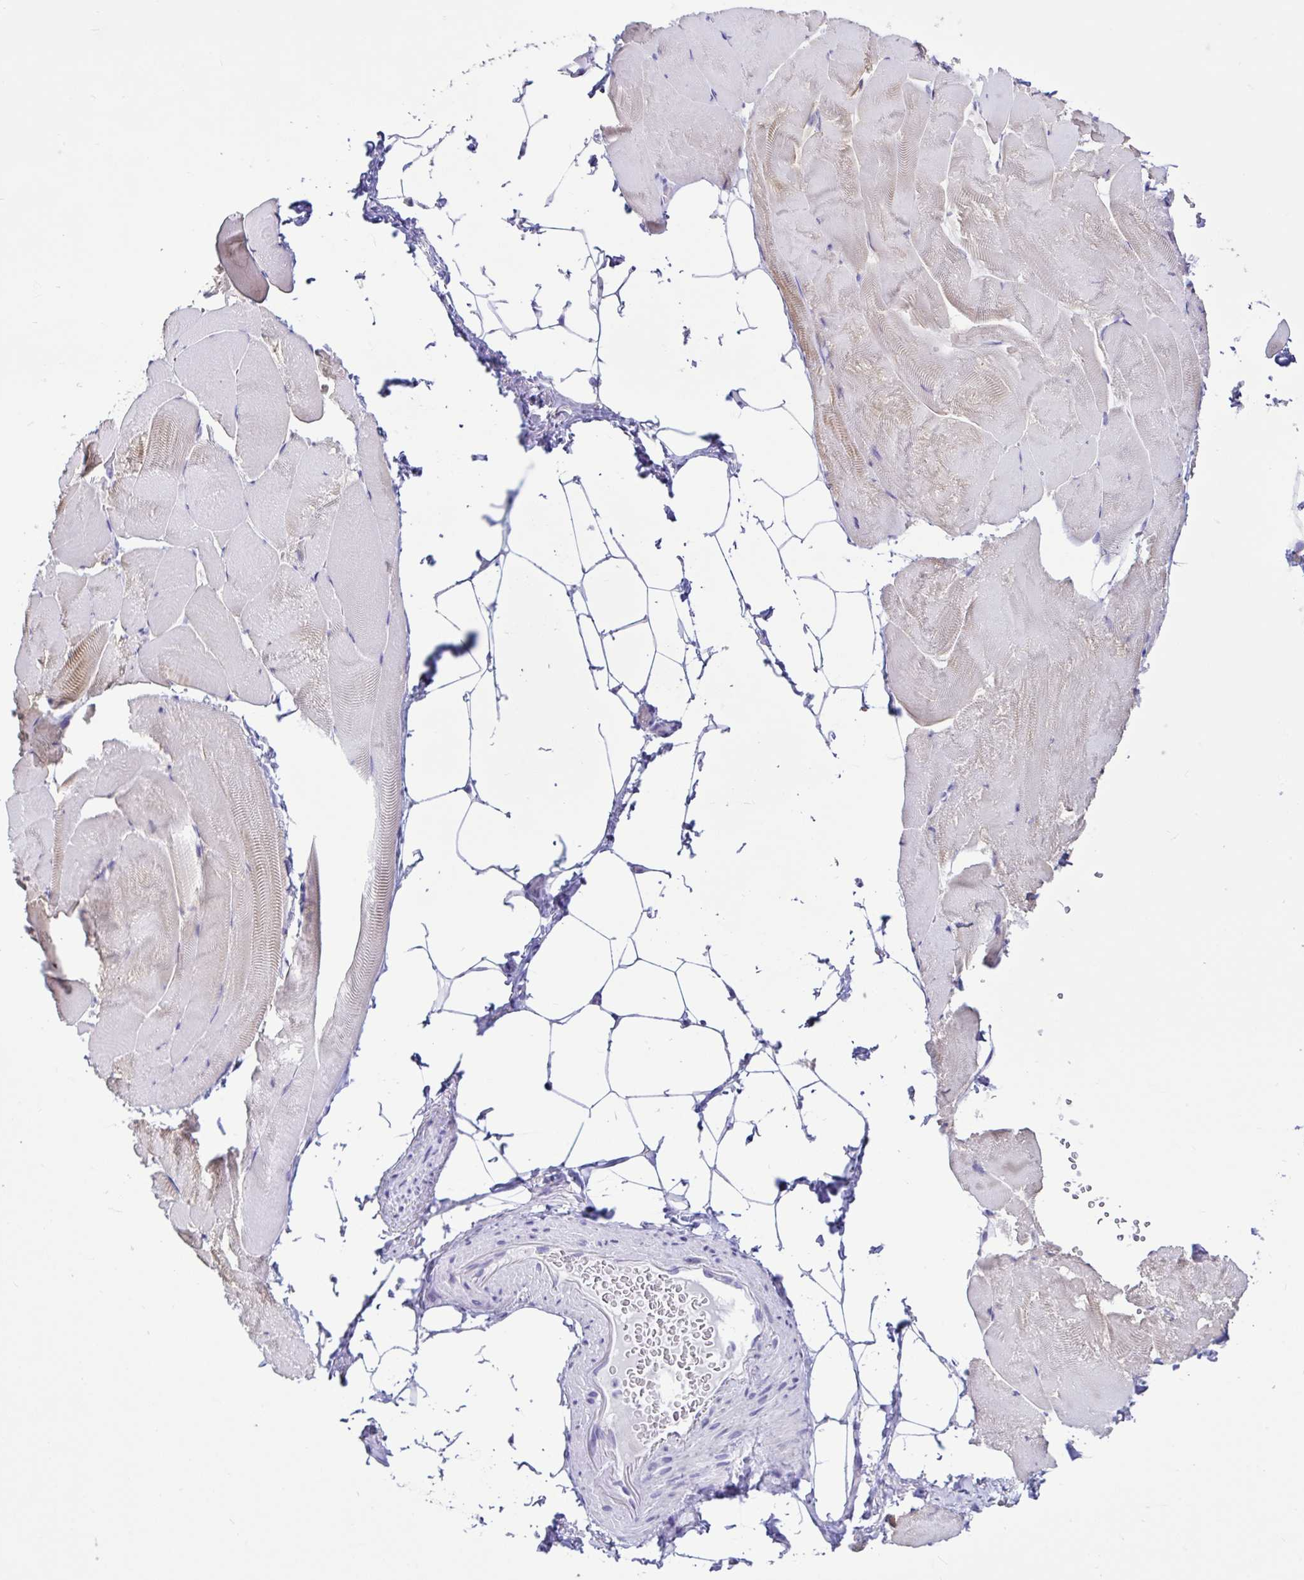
{"staining": {"intensity": "weak", "quantity": "<25%", "location": "cytoplasmic/membranous"}, "tissue": "skeletal muscle", "cell_type": "Myocytes", "image_type": "normal", "snomed": [{"axis": "morphology", "description": "Normal tissue, NOS"}, {"axis": "topography", "description": "Skeletal muscle"}], "caption": "Immunohistochemistry (IHC) of benign human skeletal muscle exhibits no positivity in myocytes. Nuclei are stained in blue.", "gene": "CYP19A1", "patient": {"sex": "female", "age": 64}}